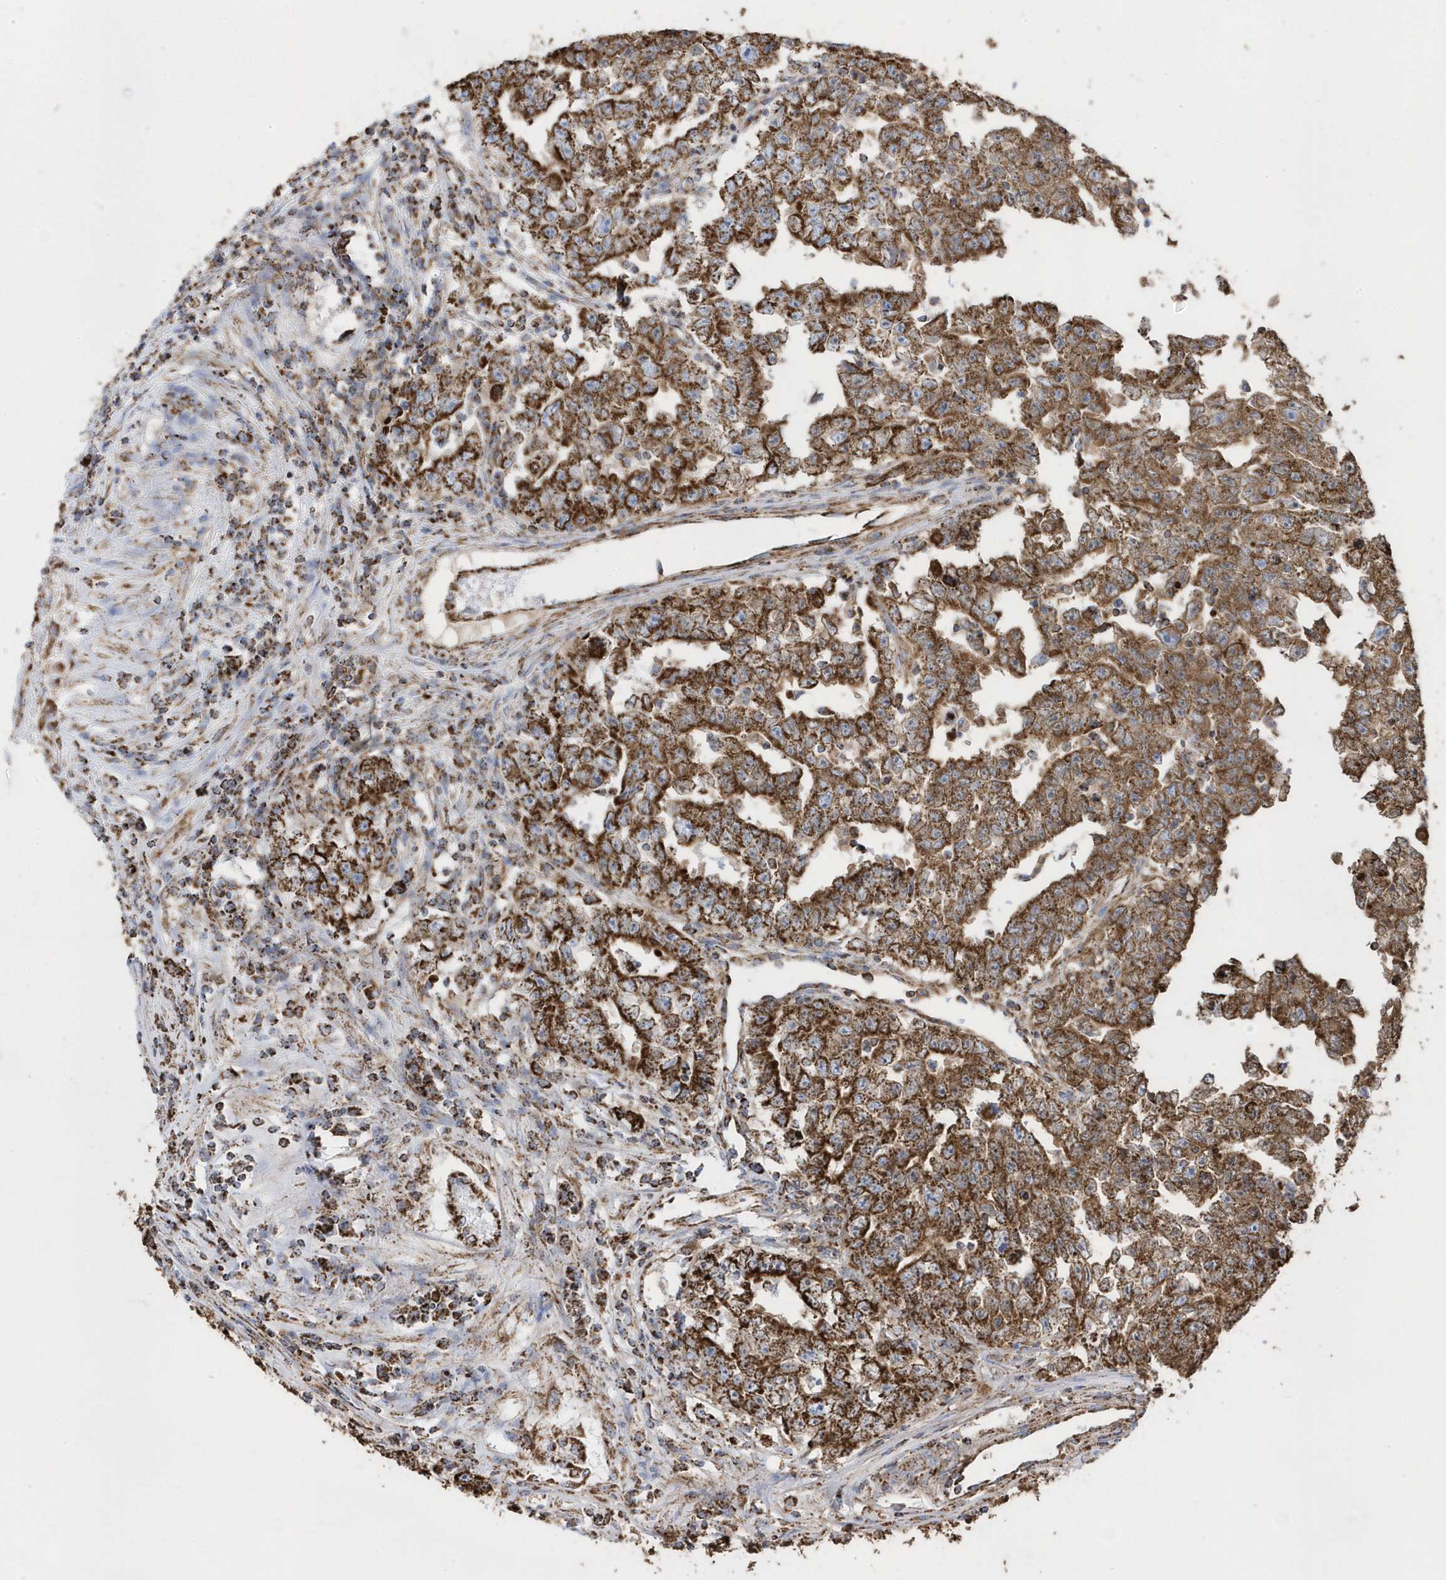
{"staining": {"intensity": "strong", "quantity": ">75%", "location": "cytoplasmic/membranous"}, "tissue": "testis cancer", "cell_type": "Tumor cells", "image_type": "cancer", "snomed": [{"axis": "morphology", "description": "Carcinoma, Embryonal, NOS"}, {"axis": "topography", "description": "Testis"}], "caption": "Immunohistochemical staining of testis cancer (embryonal carcinoma) demonstrates strong cytoplasmic/membranous protein staining in about >75% of tumor cells.", "gene": "GTPBP8", "patient": {"sex": "male", "age": 25}}